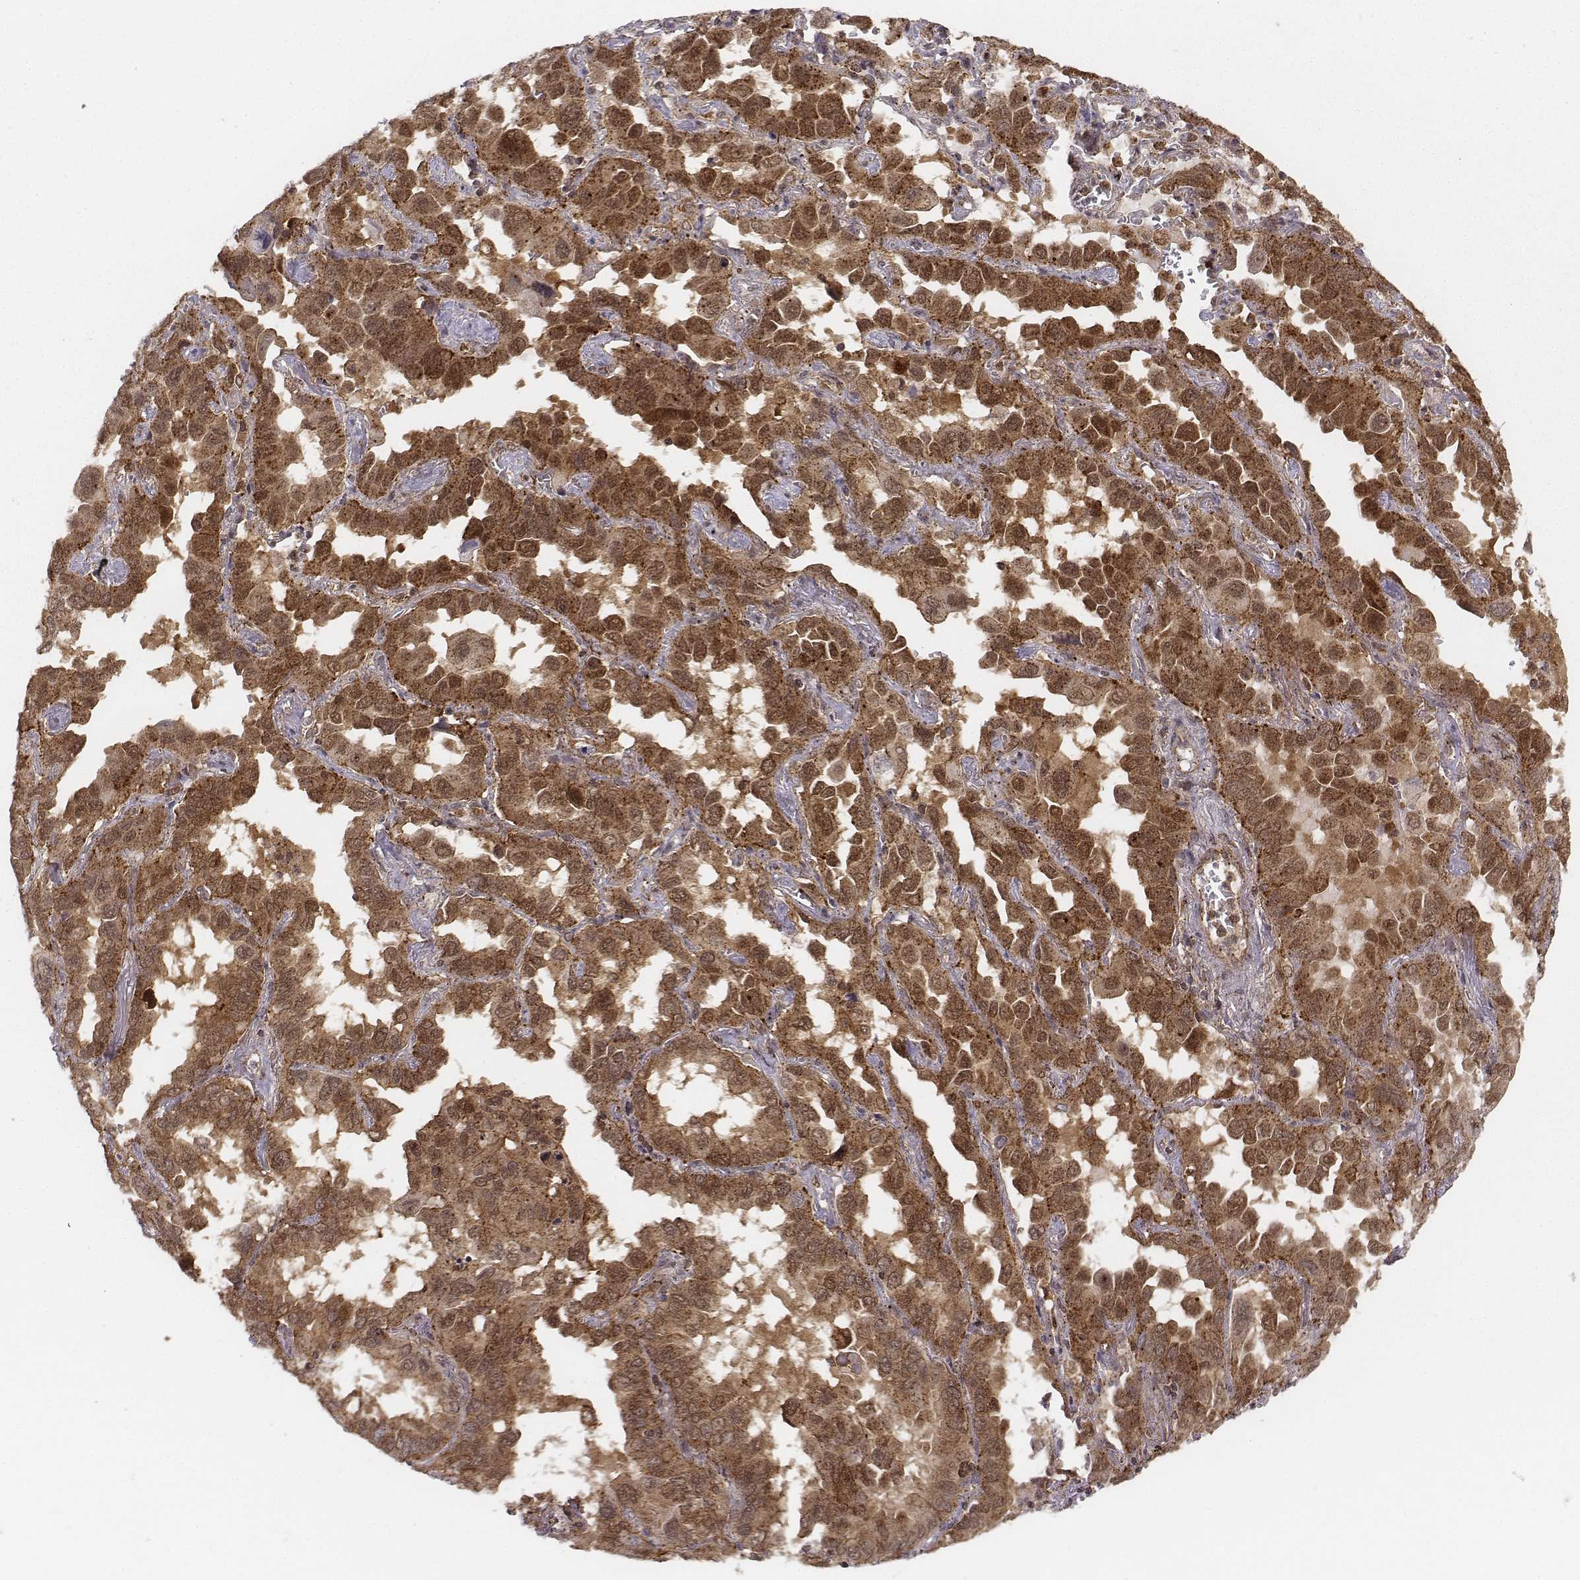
{"staining": {"intensity": "moderate", "quantity": ">75%", "location": "cytoplasmic/membranous,nuclear"}, "tissue": "lung cancer", "cell_type": "Tumor cells", "image_type": "cancer", "snomed": [{"axis": "morphology", "description": "Adenocarcinoma, NOS"}, {"axis": "topography", "description": "Lung"}], "caption": "Immunohistochemistry photomicrograph of neoplastic tissue: lung adenocarcinoma stained using immunohistochemistry (IHC) exhibits medium levels of moderate protein expression localized specifically in the cytoplasmic/membranous and nuclear of tumor cells, appearing as a cytoplasmic/membranous and nuclear brown color.", "gene": "ZFYVE19", "patient": {"sex": "male", "age": 64}}